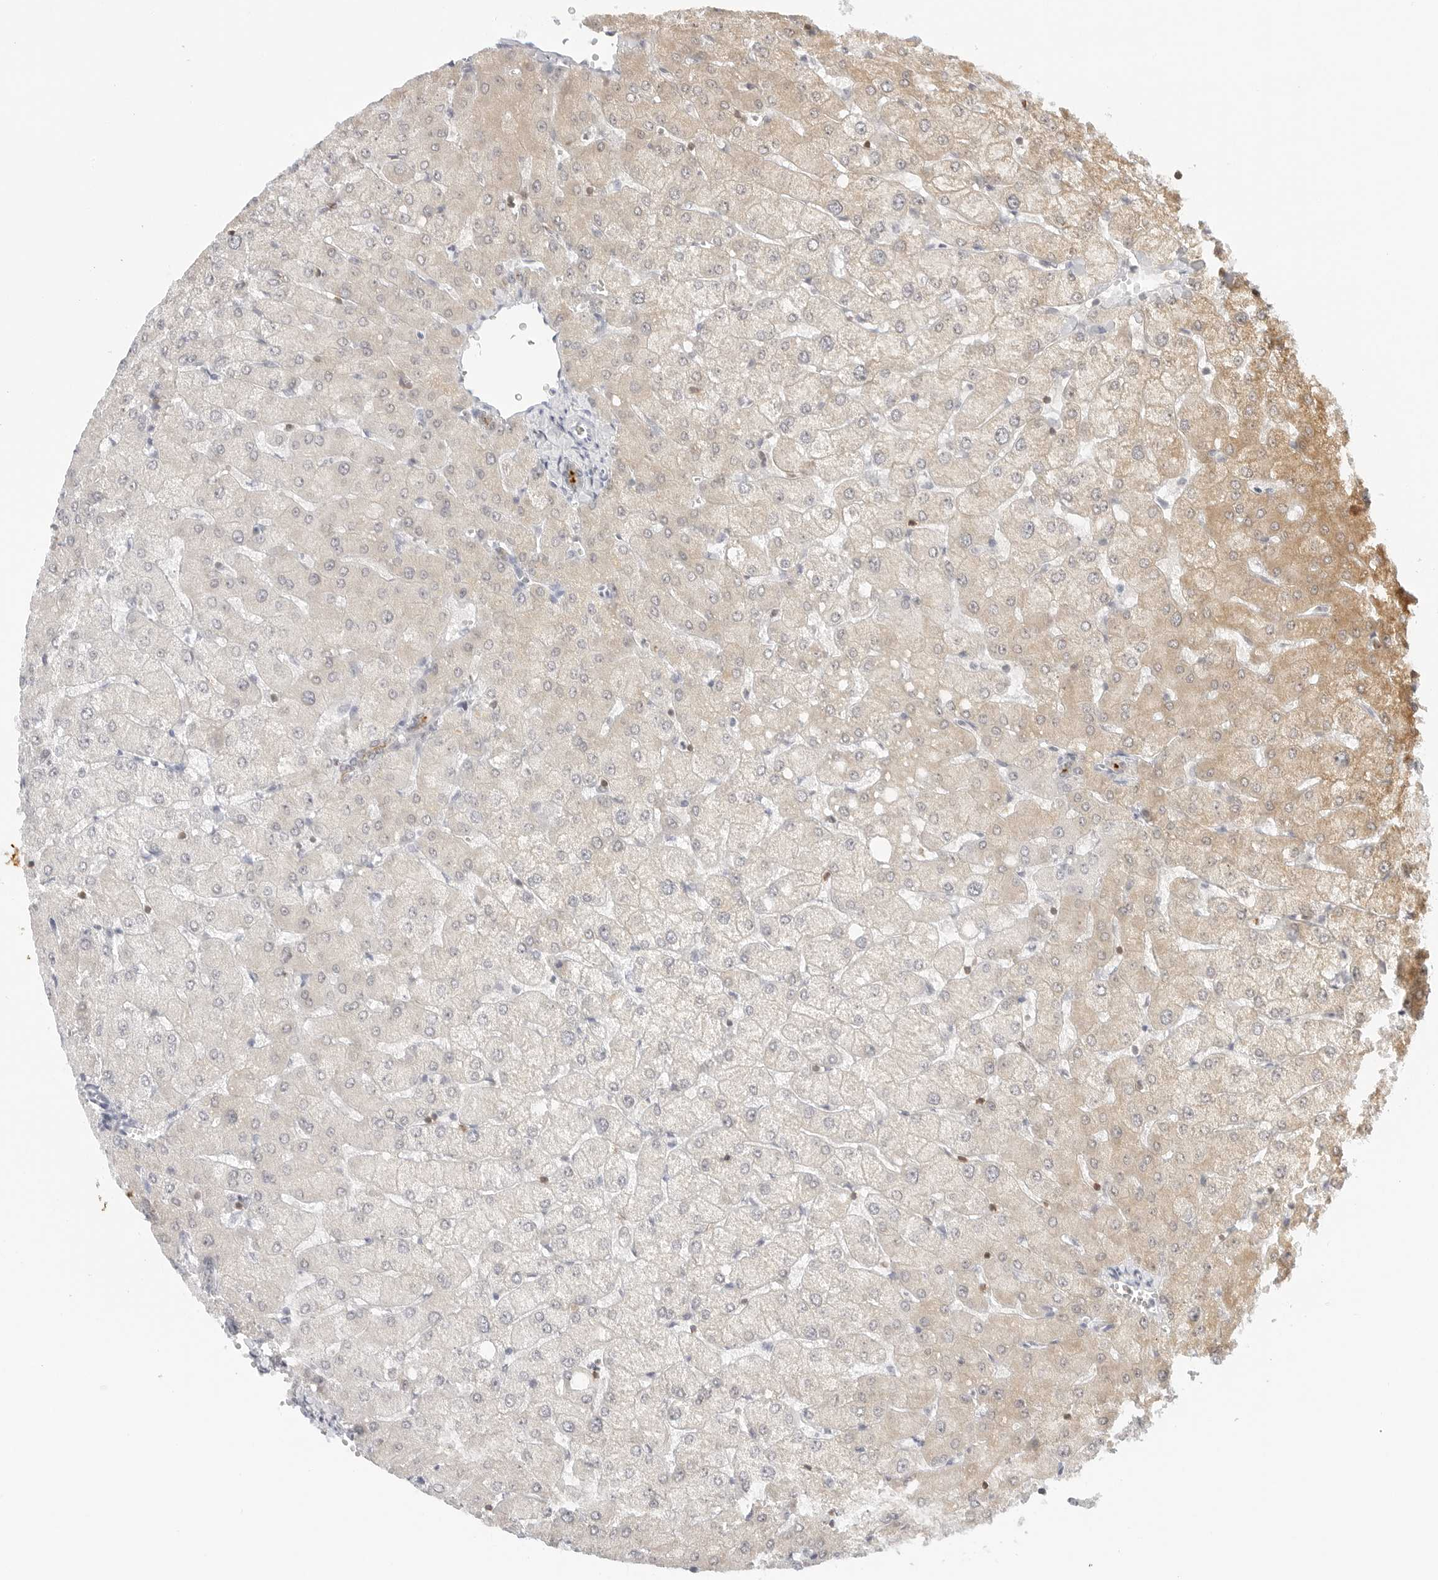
{"staining": {"intensity": "moderate", "quantity": "25%-75%", "location": "cytoplasmic/membranous"}, "tissue": "liver", "cell_type": "Cholangiocytes", "image_type": "normal", "snomed": [{"axis": "morphology", "description": "Normal tissue, NOS"}, {"axis": "topography", "description": "Liver"}], "caption": "Cholangiocytes display medium levels of moderate cytoplasmic/membranous positivity in approximately 25%-75% of cells in unremarkable human liver. The staining was performed using DAB to visualize the protein expression in brown, while the nuclei were stained in blue with hematoxylin (Magnification: 20x).", "gene": "SLC9A3R1", "patient": {"sex": "female", "age": 54}}